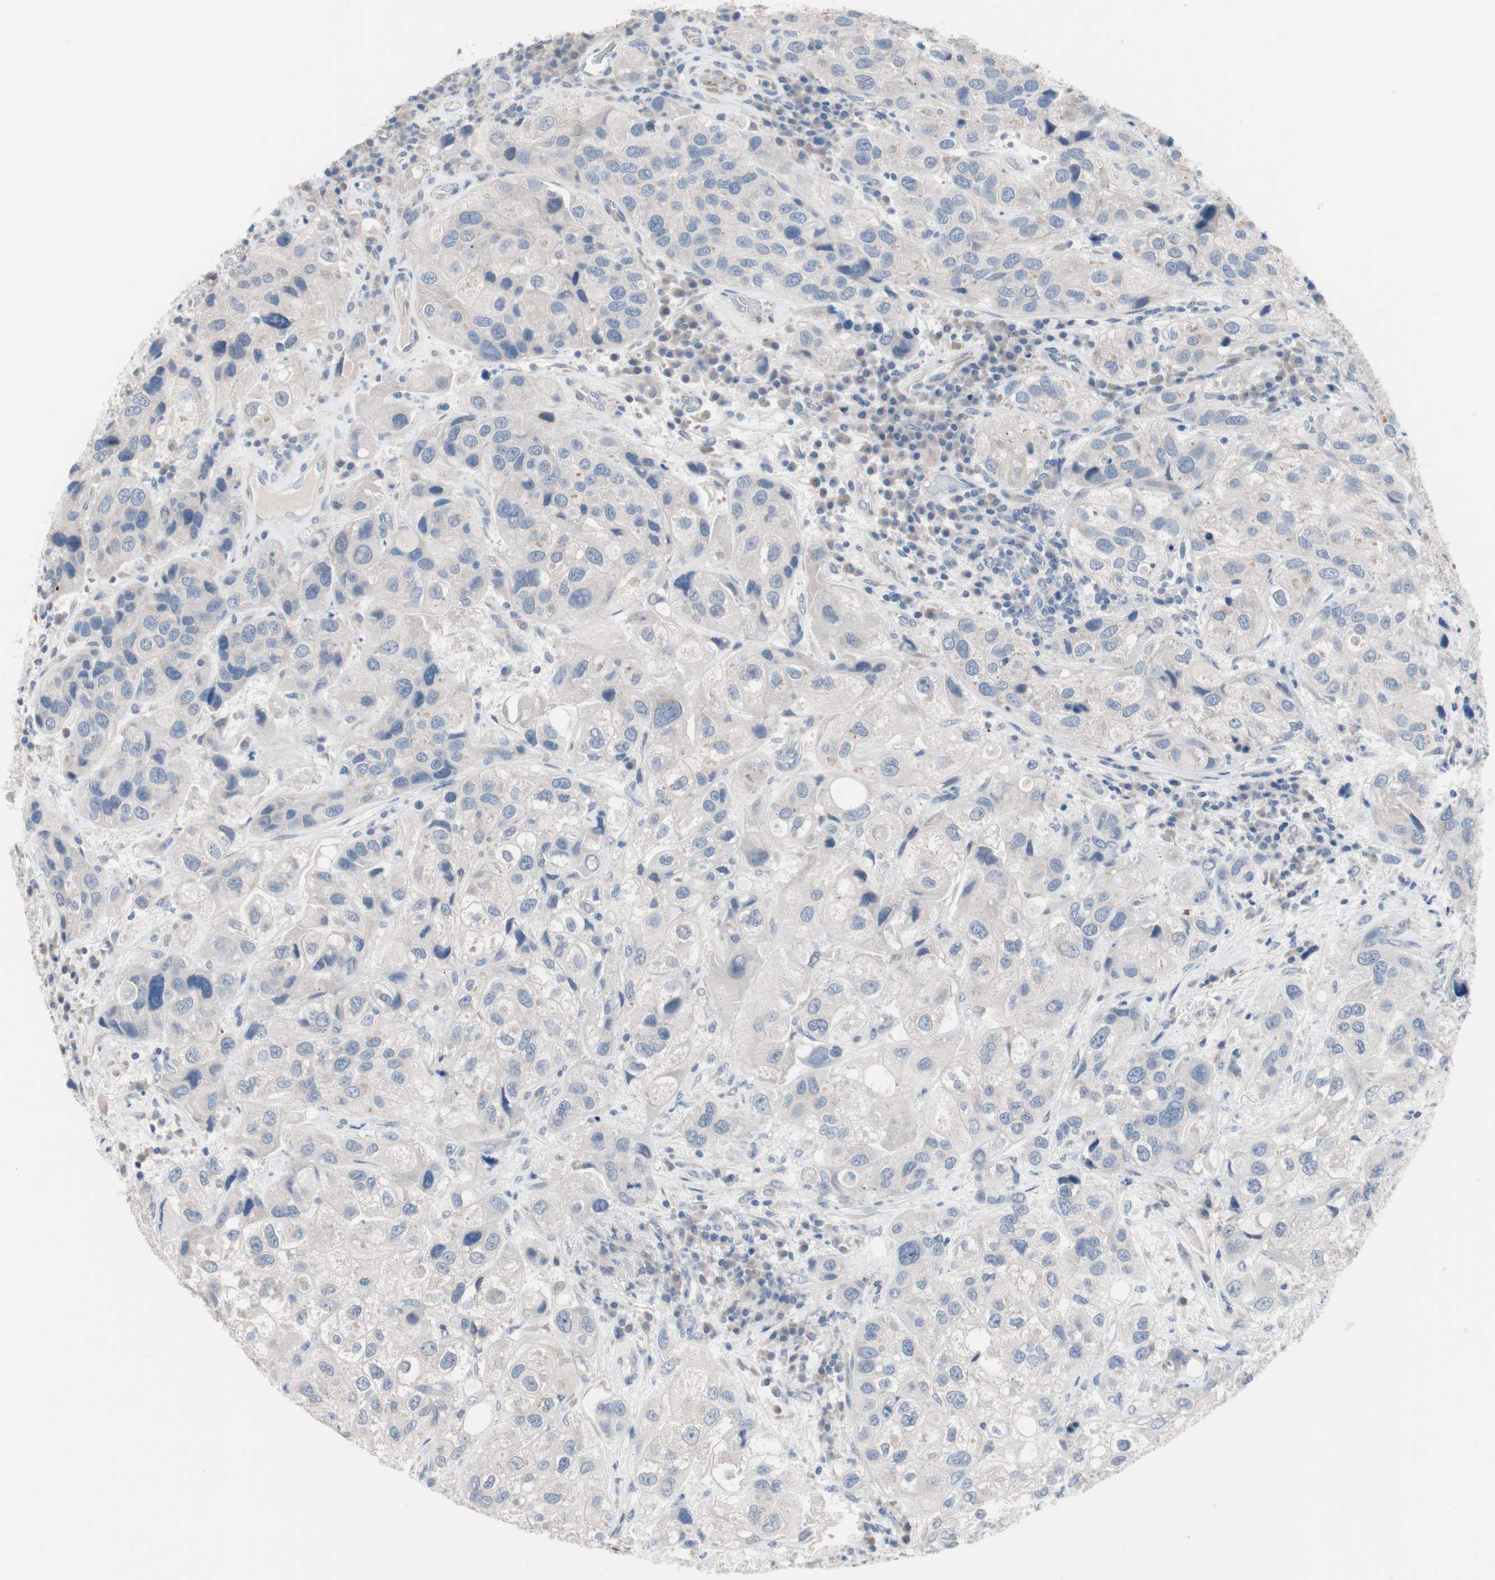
{"staining": {"intensity": "negative", "quantity": "none", "location": "none"}, "tissue": "urothelial cancer", "cell_type": "Tumor cells", "image_type": "cancer", "snomed": [{"axis": "morphology", "description": "Urothelial carcinoma, High grade"}, {"axis": "topography", "description": "Urinary bladder"}], "caption": "The IHC image has no significant staining in tumor cells of urothelial cancer tissue.", "gene": "ULBP1", "patient": {"sex": "female", "age": 64}}